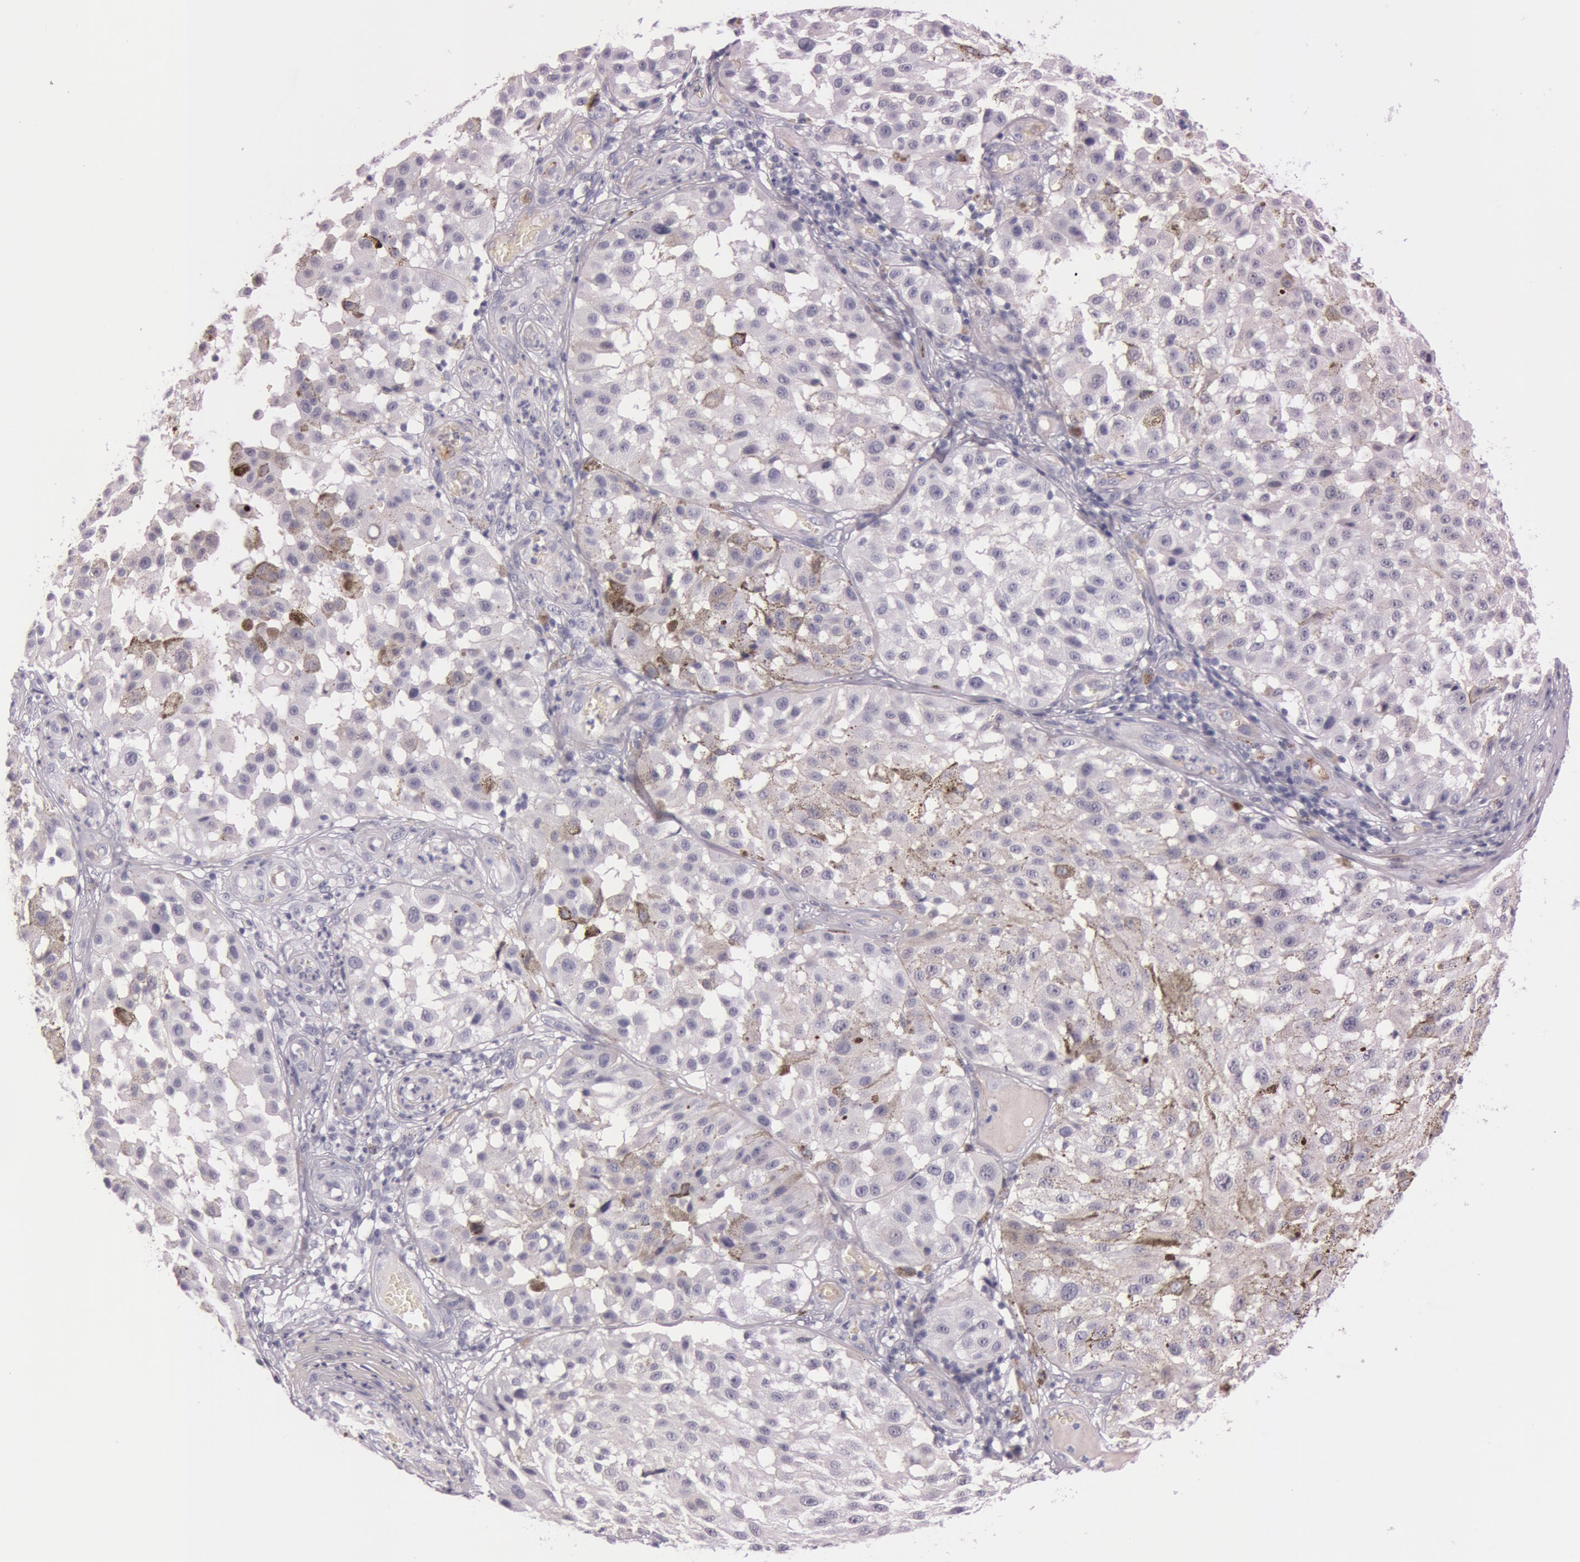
{"staining": {"intensity": "negative", "quantity": "none", "location": "none"}, "tissue": "melanoma", "cell_type": "Tumor cells", "image_type": "cancer", "snomed": [{"axis": "morphology", "description": "Malignant melanoma, NOS"}, {"axis": "topography", "description": "Skin"}], "caption": "DAB immunohistochemical staining of melanoma exhibits no significant expression in tumor cells.", "gene": "FOLH1", "patient": {"sex": "female", "age": 64}}